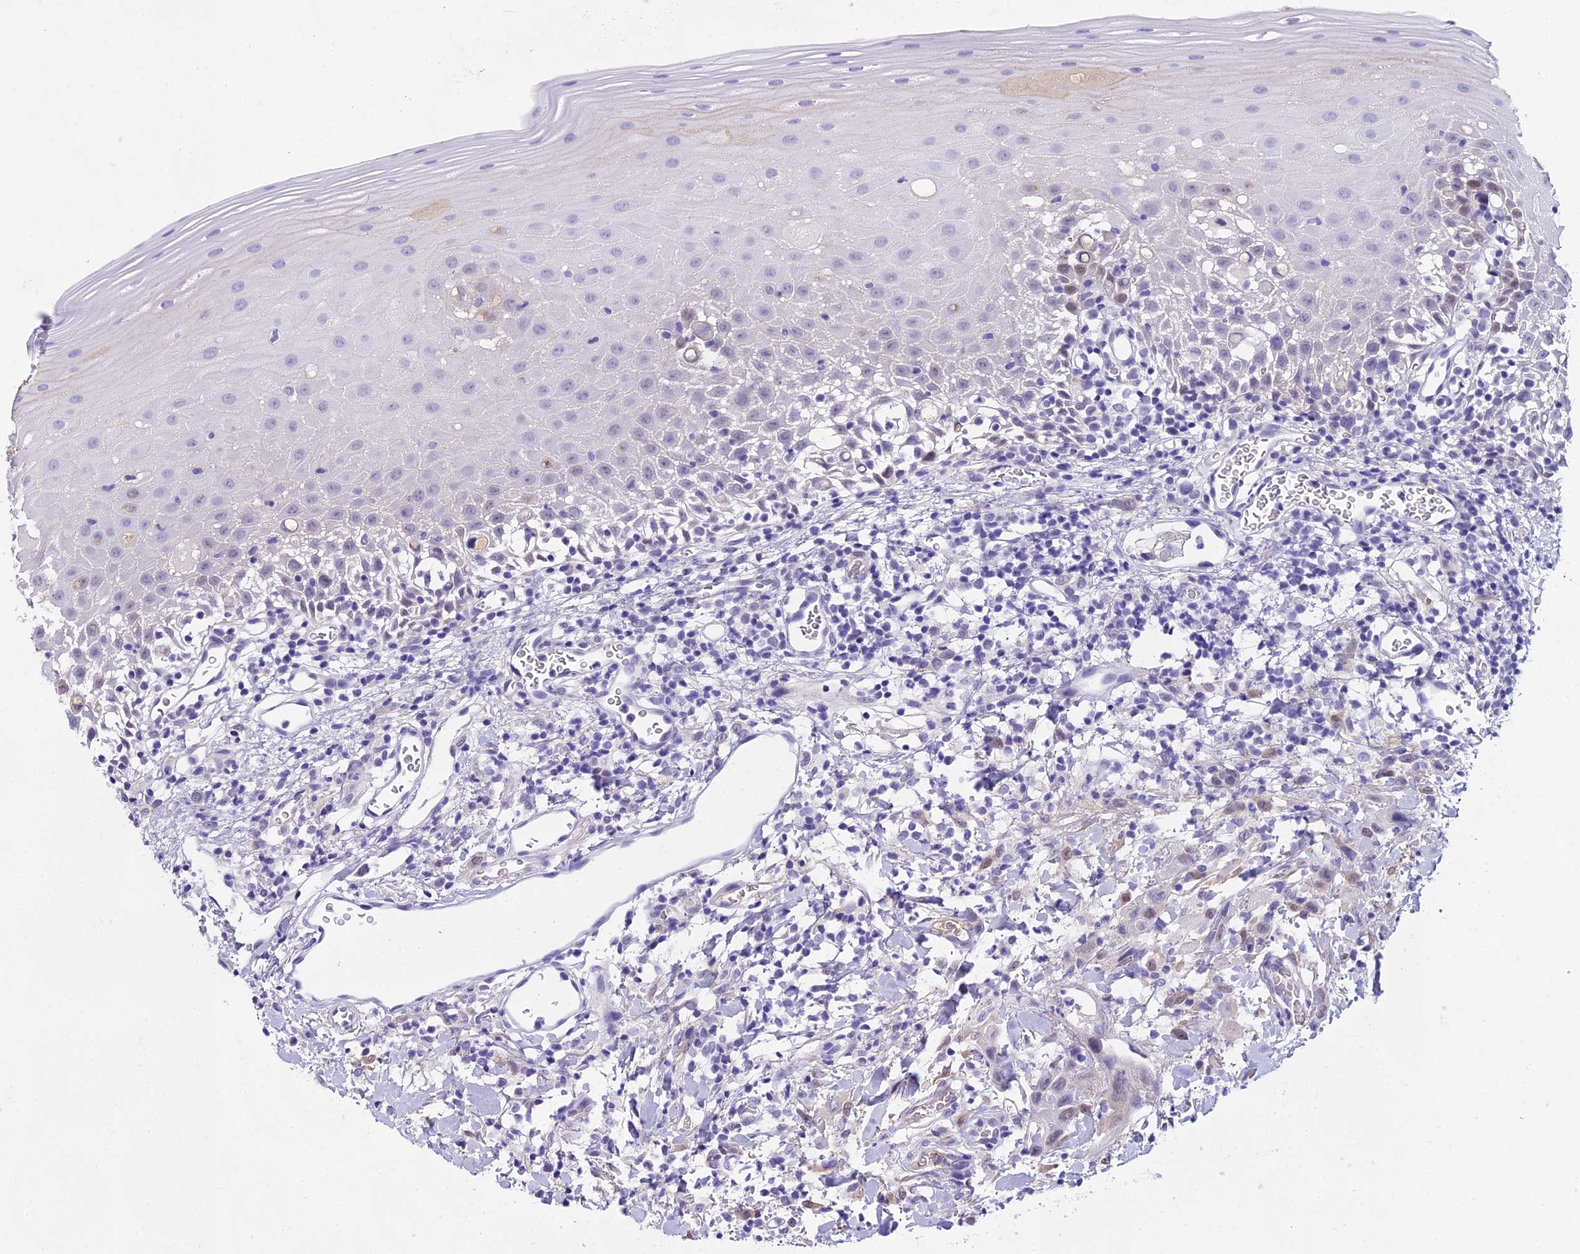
{"staining": {"intensity": "moderate", "quantity": "25%-75%", "location": "nuclear"}, "tissue": "oral mucosa", "cell_type": "Squamous epithelial cells", "image_type": "normal", "snomed": [{"axis": "morphology", "description": "Normal tissue, NOS"}, {"axis": "topography", "description": "Oral tissue"}], "caption": "DAB immunohistochemical staining of unremarkable human oral mucosa demonstrates moderate nuclear protein positivity in about 25%-75% of squamous epithelial cells.", "gene": "MAT2A", "patient": {"sex": "female", "age": 70}}